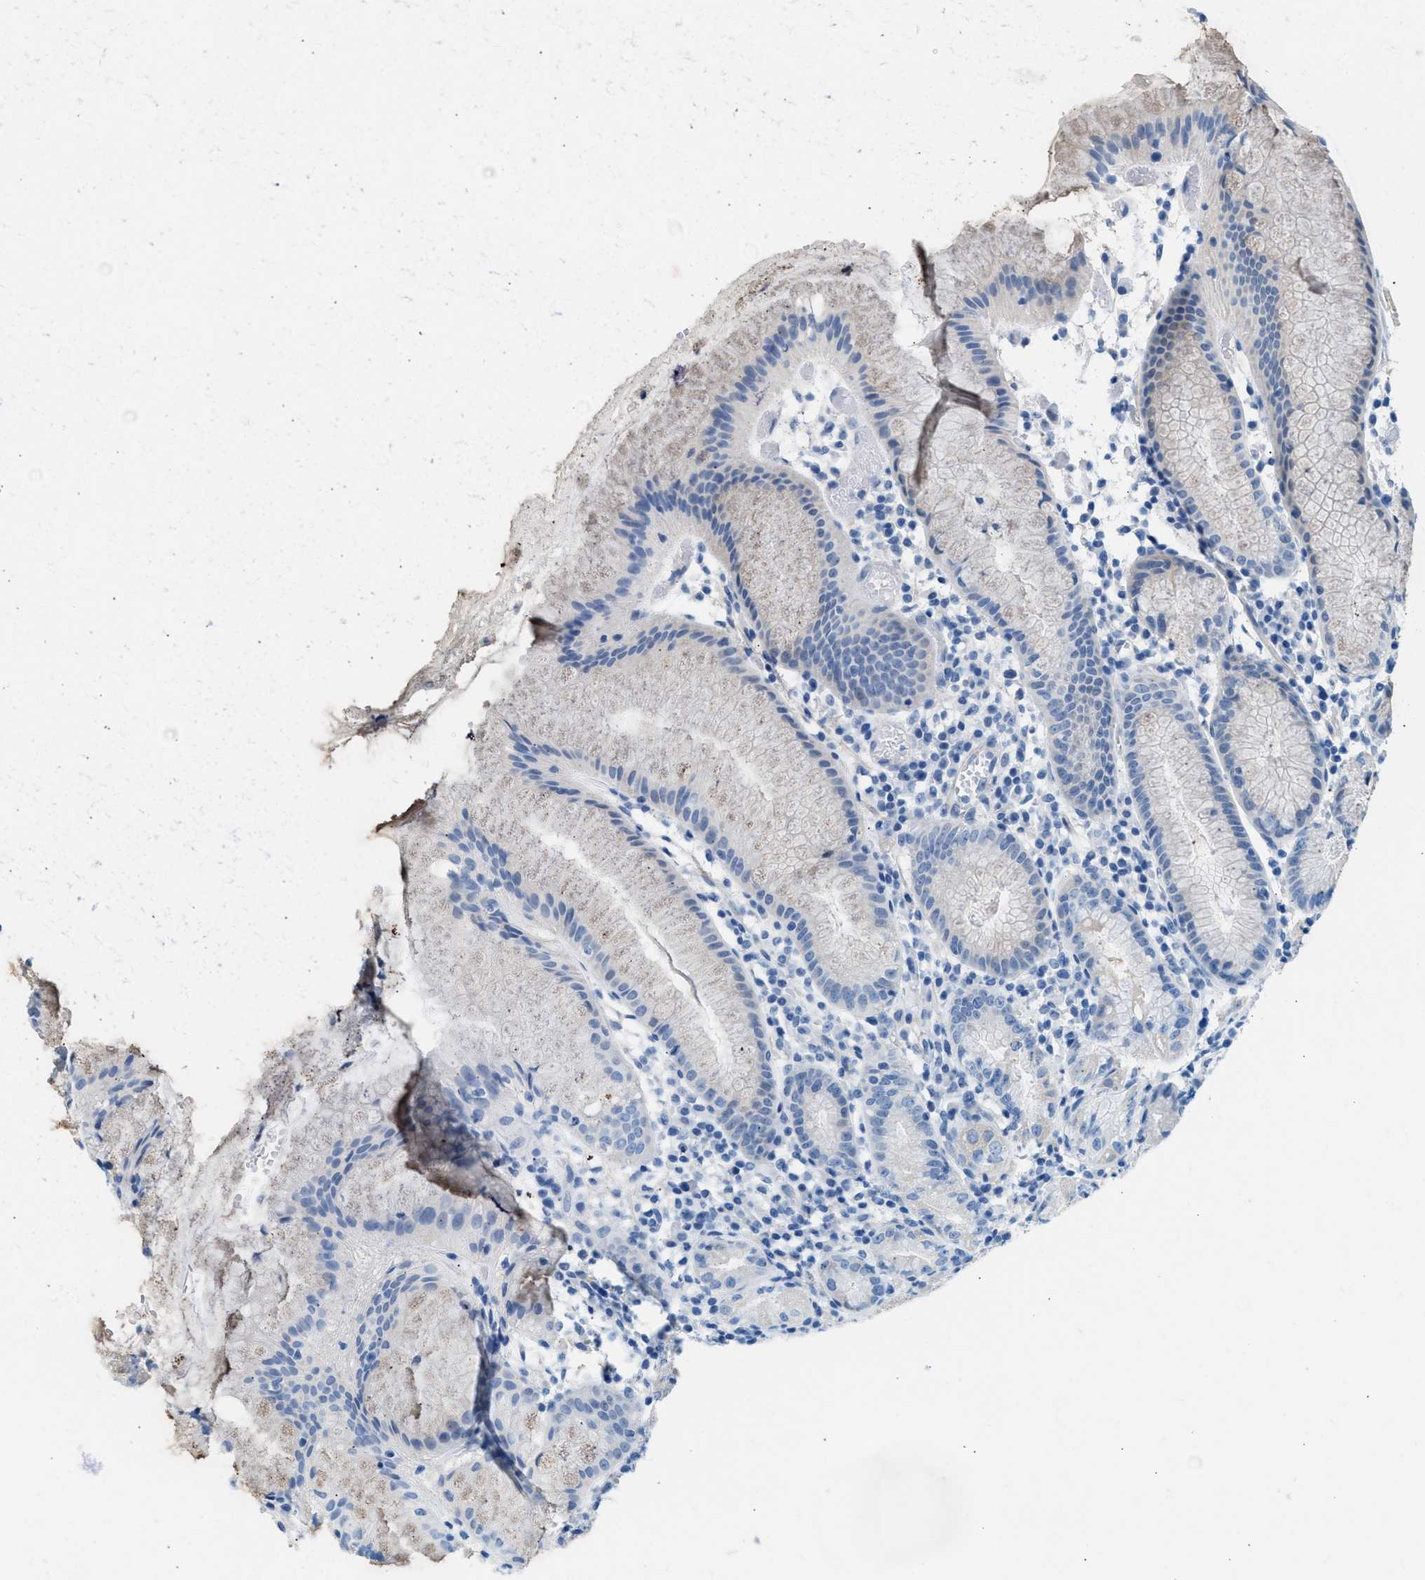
{"staining": {"intensity": "negative", "quantity": "none", "location": "none"}, "tissue": "stomach", "cell_type": "Glandular cells", "image_type": "normal", "snomed": [{"axis": "morphology", "description": "Normal tissue, NOS"}, {"axis": "topography", "description": "Stomach"}, {"axis": "topography", "description": "Stomach, lower"}], "caption": "Stomach stained for a protein using immunohistochemistry (IHC) reveals no staining glandular cells.", "gene": "SPAM1", "patient": {"sex": "female", "age": 75}}